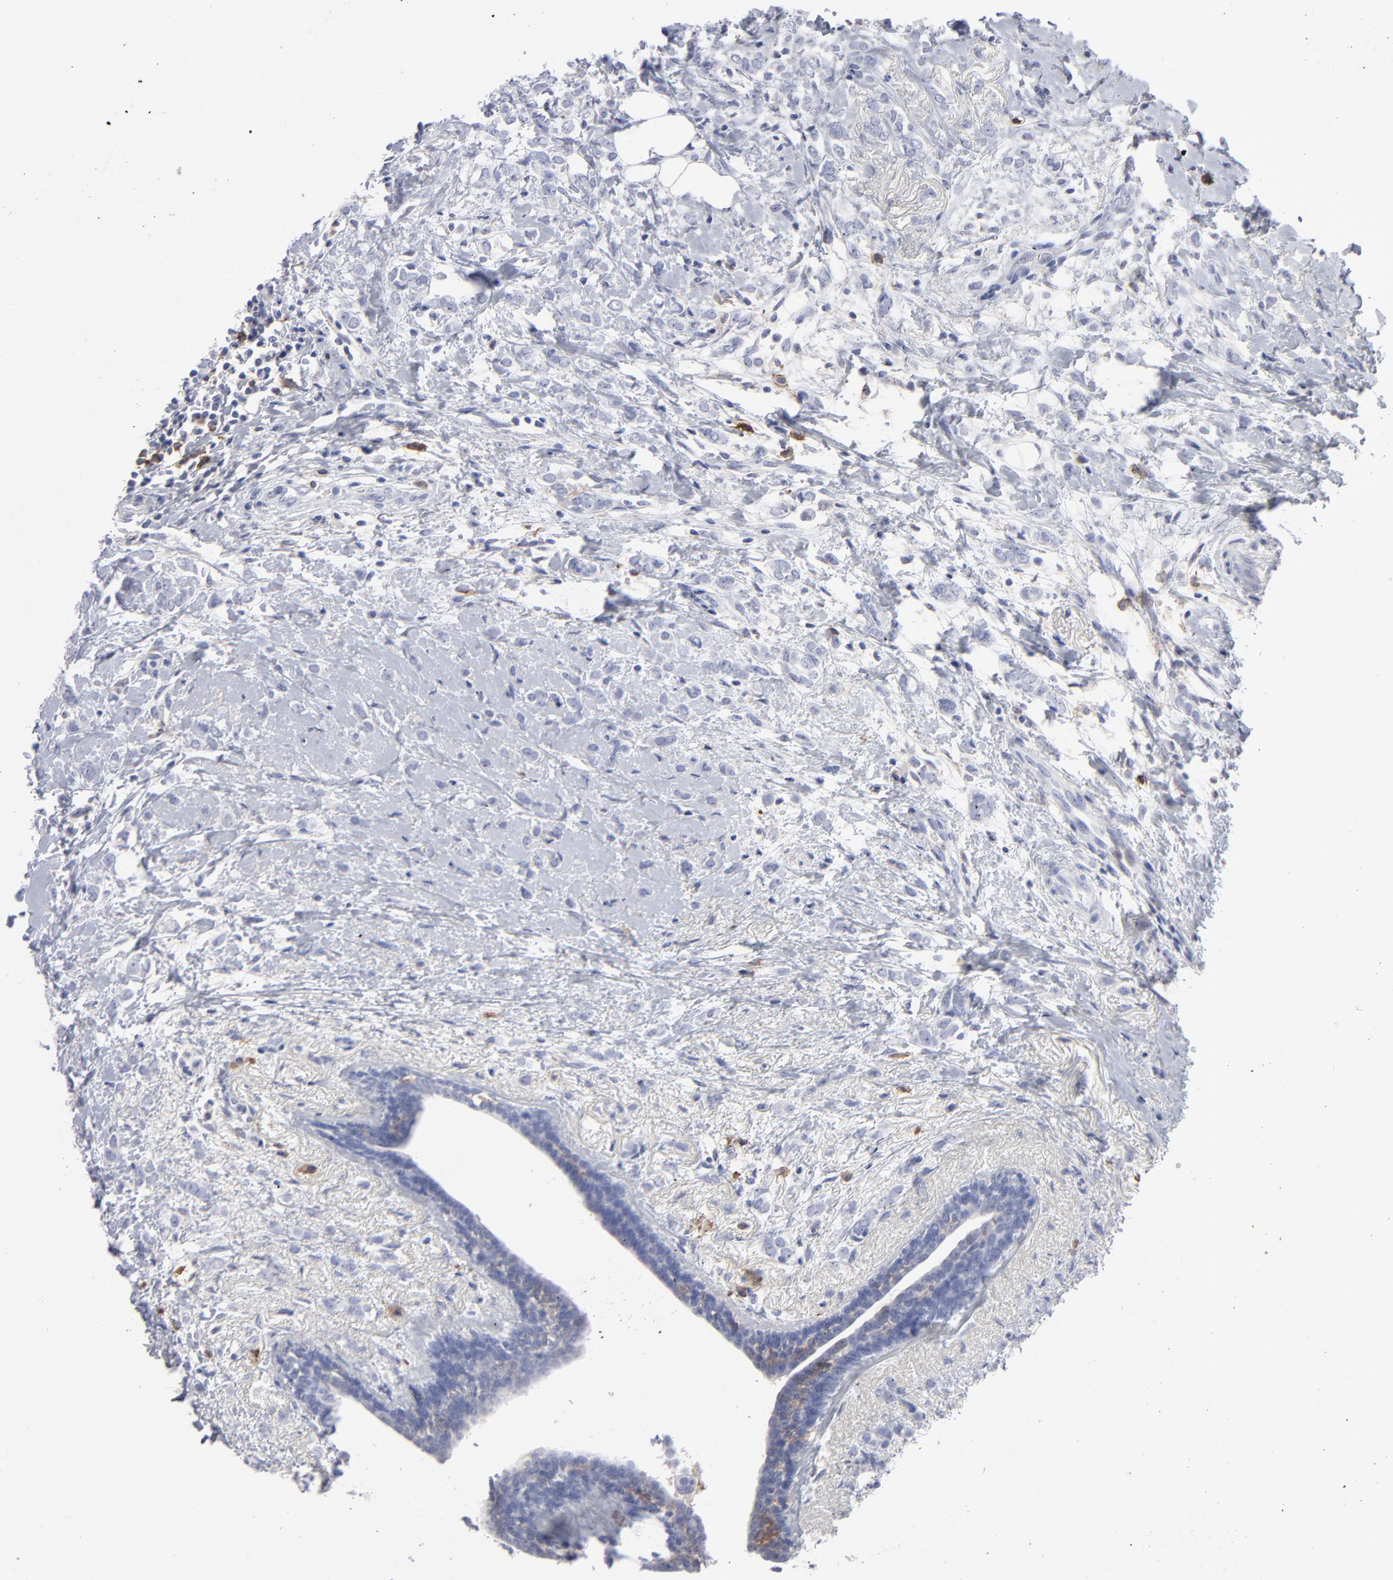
{"staining": {"intensity": "negative", "quantity": "none", "location": "none"}, "tissue": "breast cancer", "cell_type": "Tumor cells", "image_type": "cancer", "snomed": [{"axis": "morphology", "description": "Normal tissue, NOS"}, {"axis": "morphology", "description": "Lobular carcinoma"}, {"axis": "topography", "description": "Breast"}], "caption": "Photomicrograph shows no protein expression in tumor cells of breast lobular carcinoma tissue. (Stains: DAB immunohistochemistry (IHC) with hematoxylin counter stain, Microscopy: brightfield microscopy at high magnification).", "gene": "LAT2", "patient": {"sex": "female", "age": 47}}